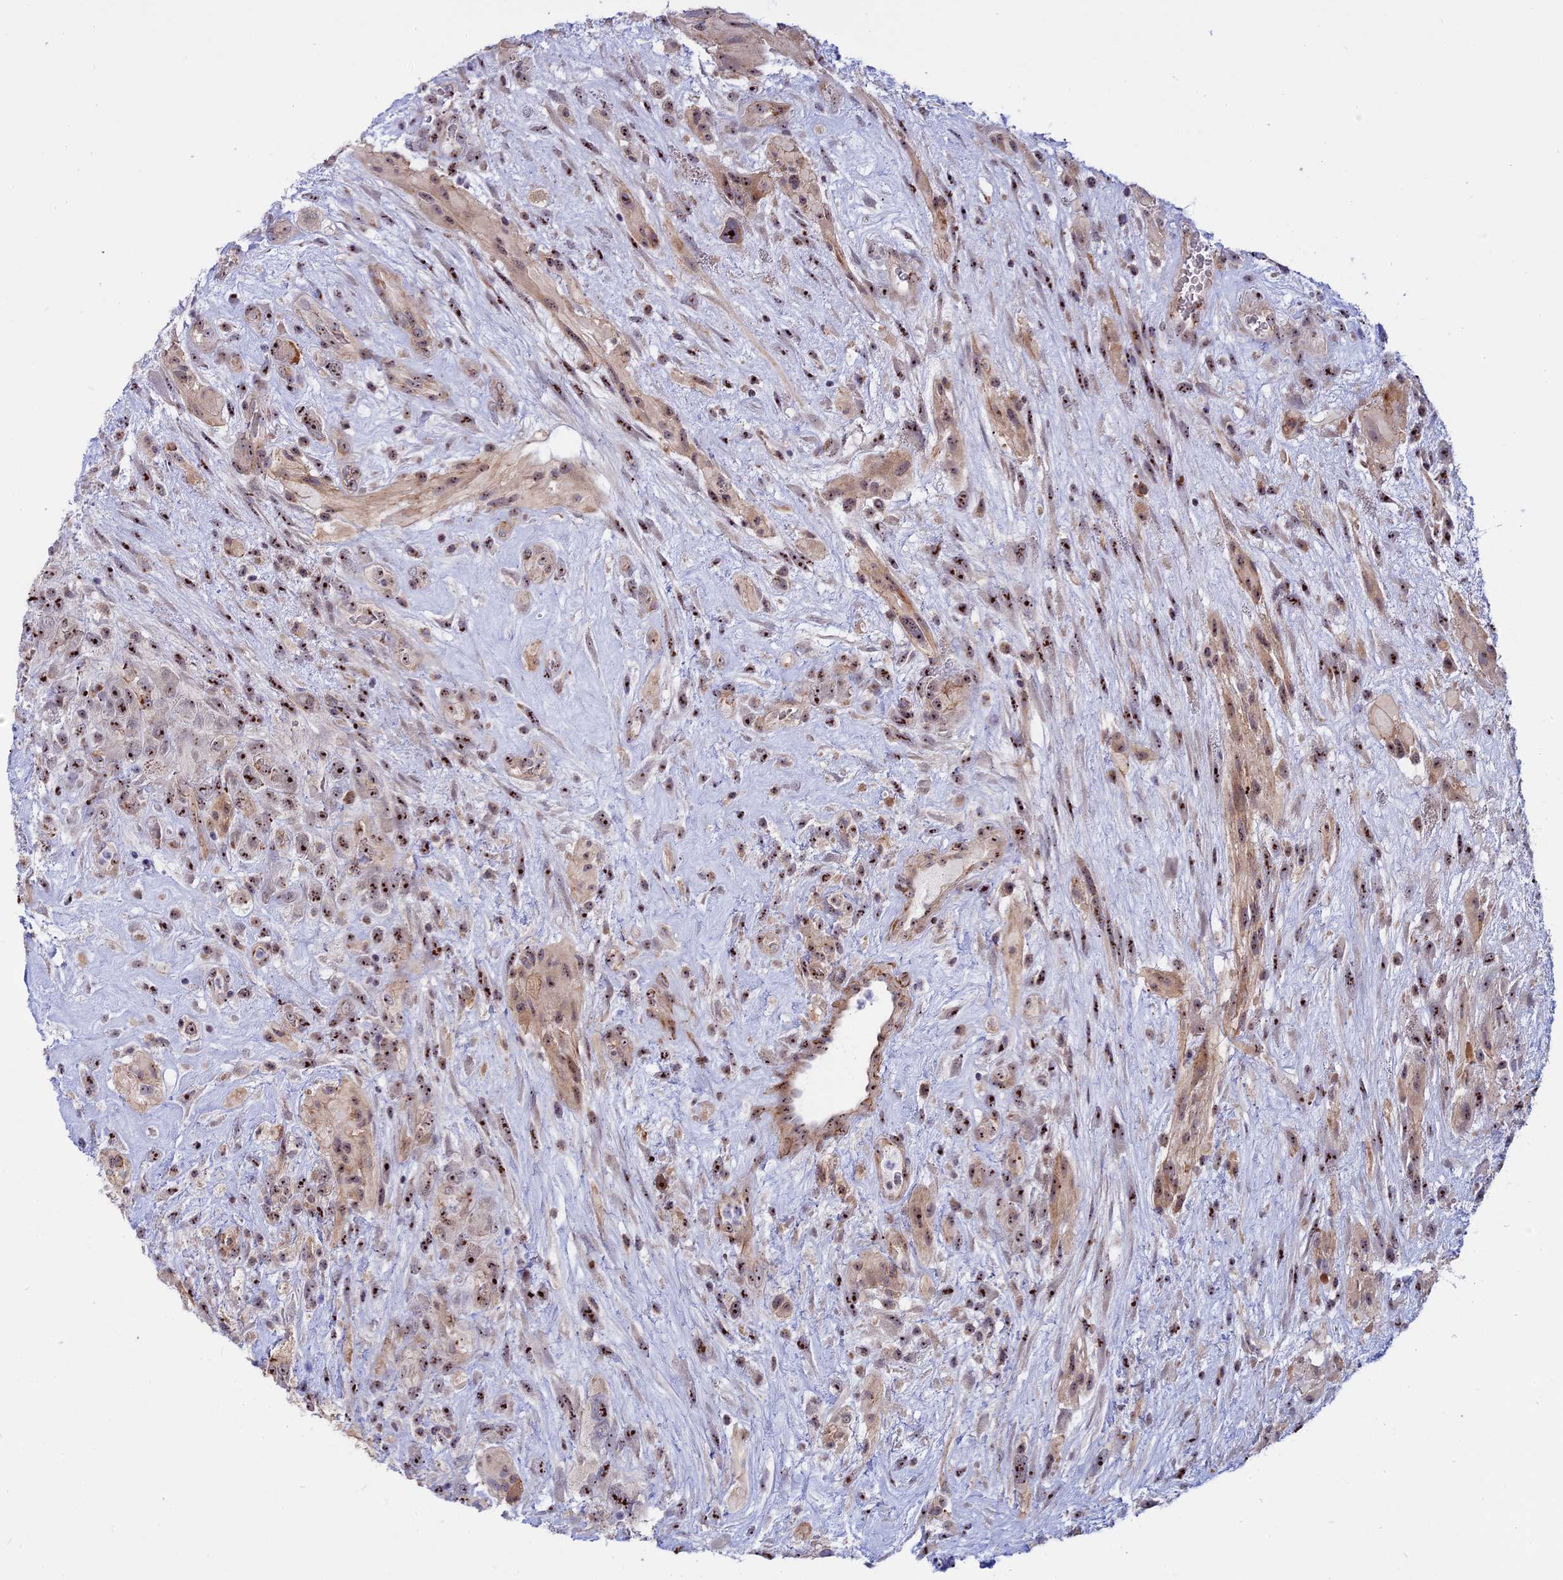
{"staining": {"intensity": "moderate", "quantity": ">75%", "location": "cytoplasmic/membranous,nuclear"}, "tissue": "glioma", "cell_type": "Tumor cells", "image_type": "cancer", "snomed": [{"axis": "morphology", "description": "Glioma, malignant, High grade"}, {"axis": "topography", "description": "Brain"}], "caption": "Protein expression analysis of high-grade glioma (malignant) shows moderate cytoplasmic/membranous and nuclear staining in approximately >75% of tumor cells. (DAB (3,3'-diaminobenzidine) IHC, brown staining for protein, blue staining for nuclei).", "gene": "DBNDD1", "patient": {"sex": "male", "age": 61}}